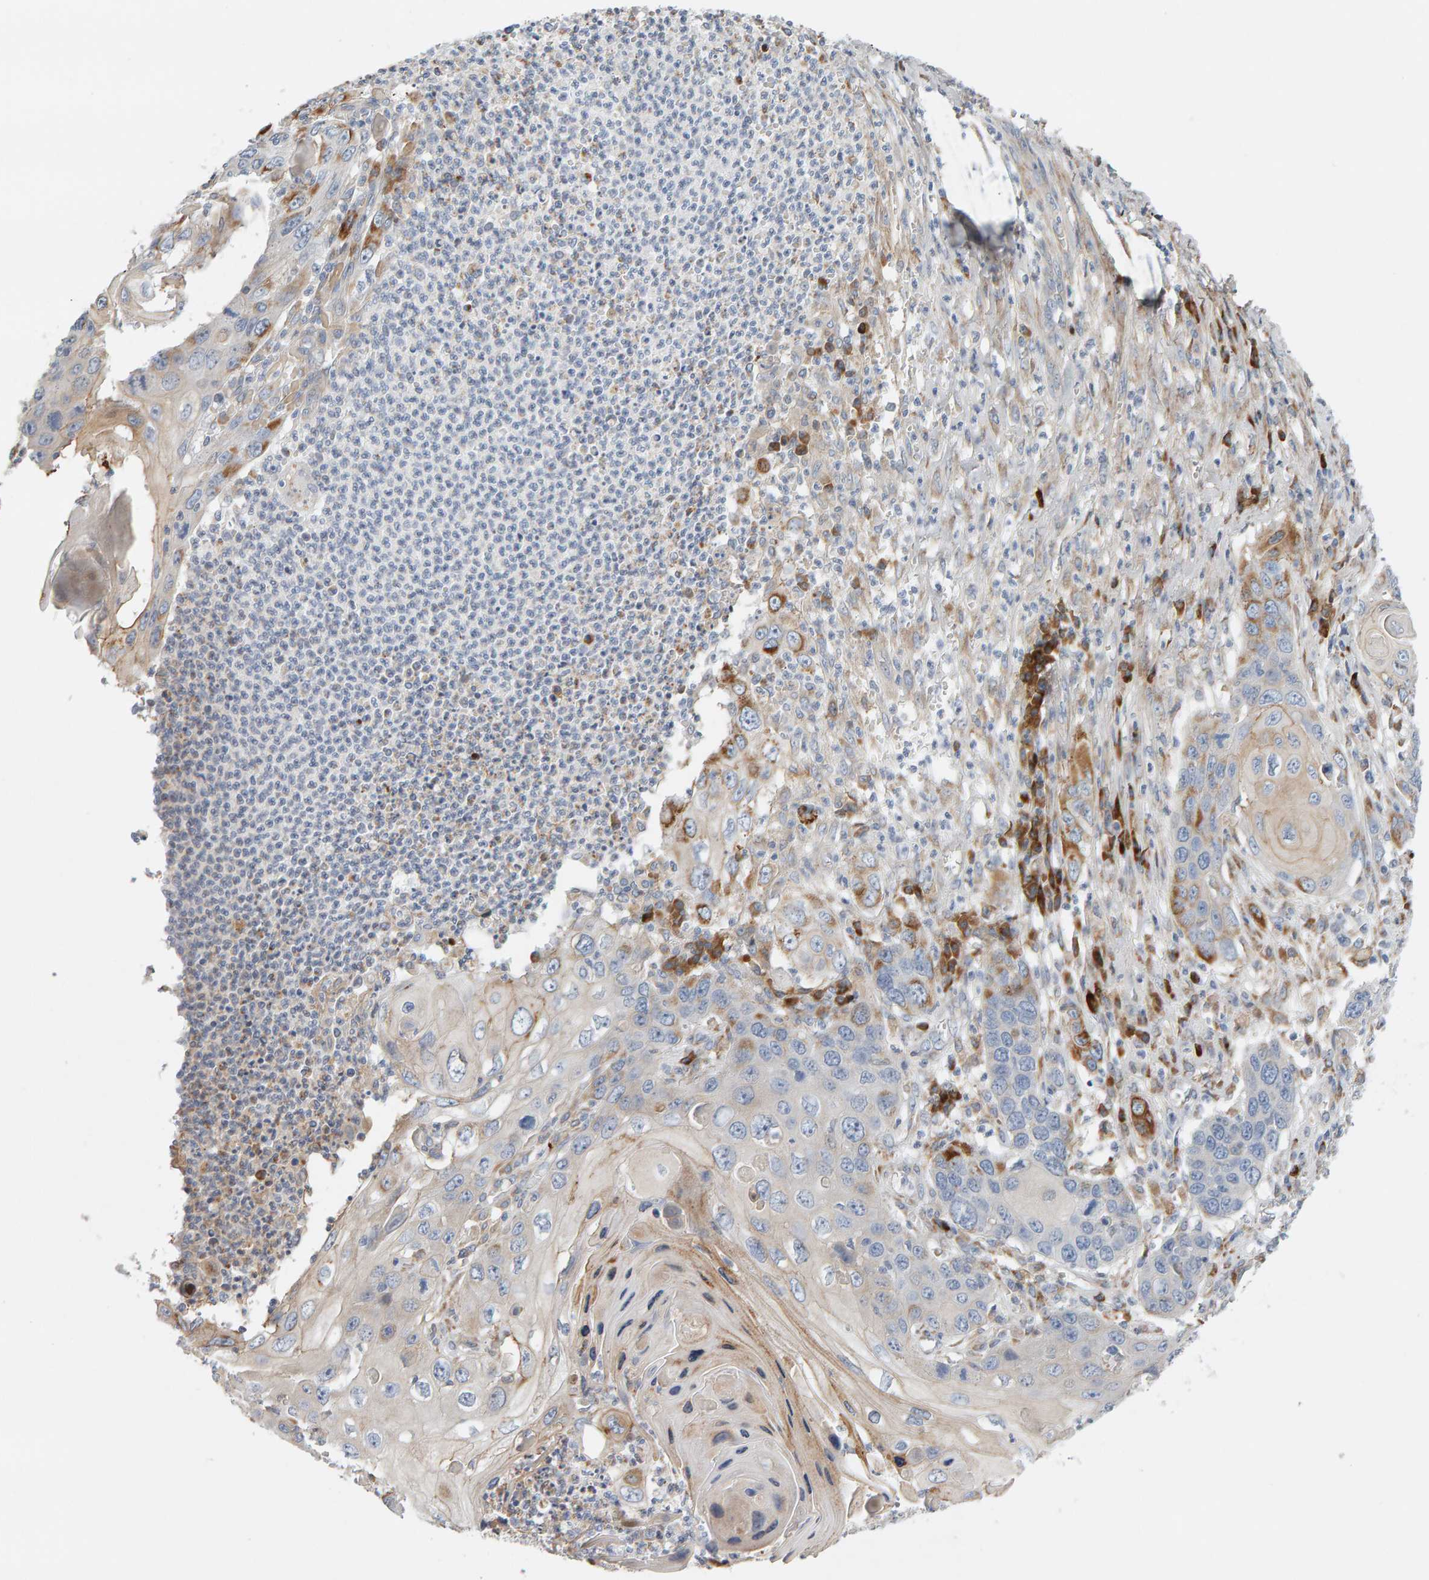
{"staining": {"intensity": "moderate", "quantity": "<25%", "location": "cytoplasmic/membranous"}, "tissue": "skin cancer", "cell_type": "Tumor cells", "image_type": "cancer", "snomed": [{"axis": "morphology", "description": "Squamous cell carcinoma, NOS"}, {"axis": "topography", "description": "Skin"}], "caption": "Moderate cytoplasmic/membranous positivity for a protein is present in approximately <25% of tumor cells of skin squamous cell carcinoma using immunohistochemistry.", "gene": "ENGASE", "patient": {"sex": "male", "age": 55}}